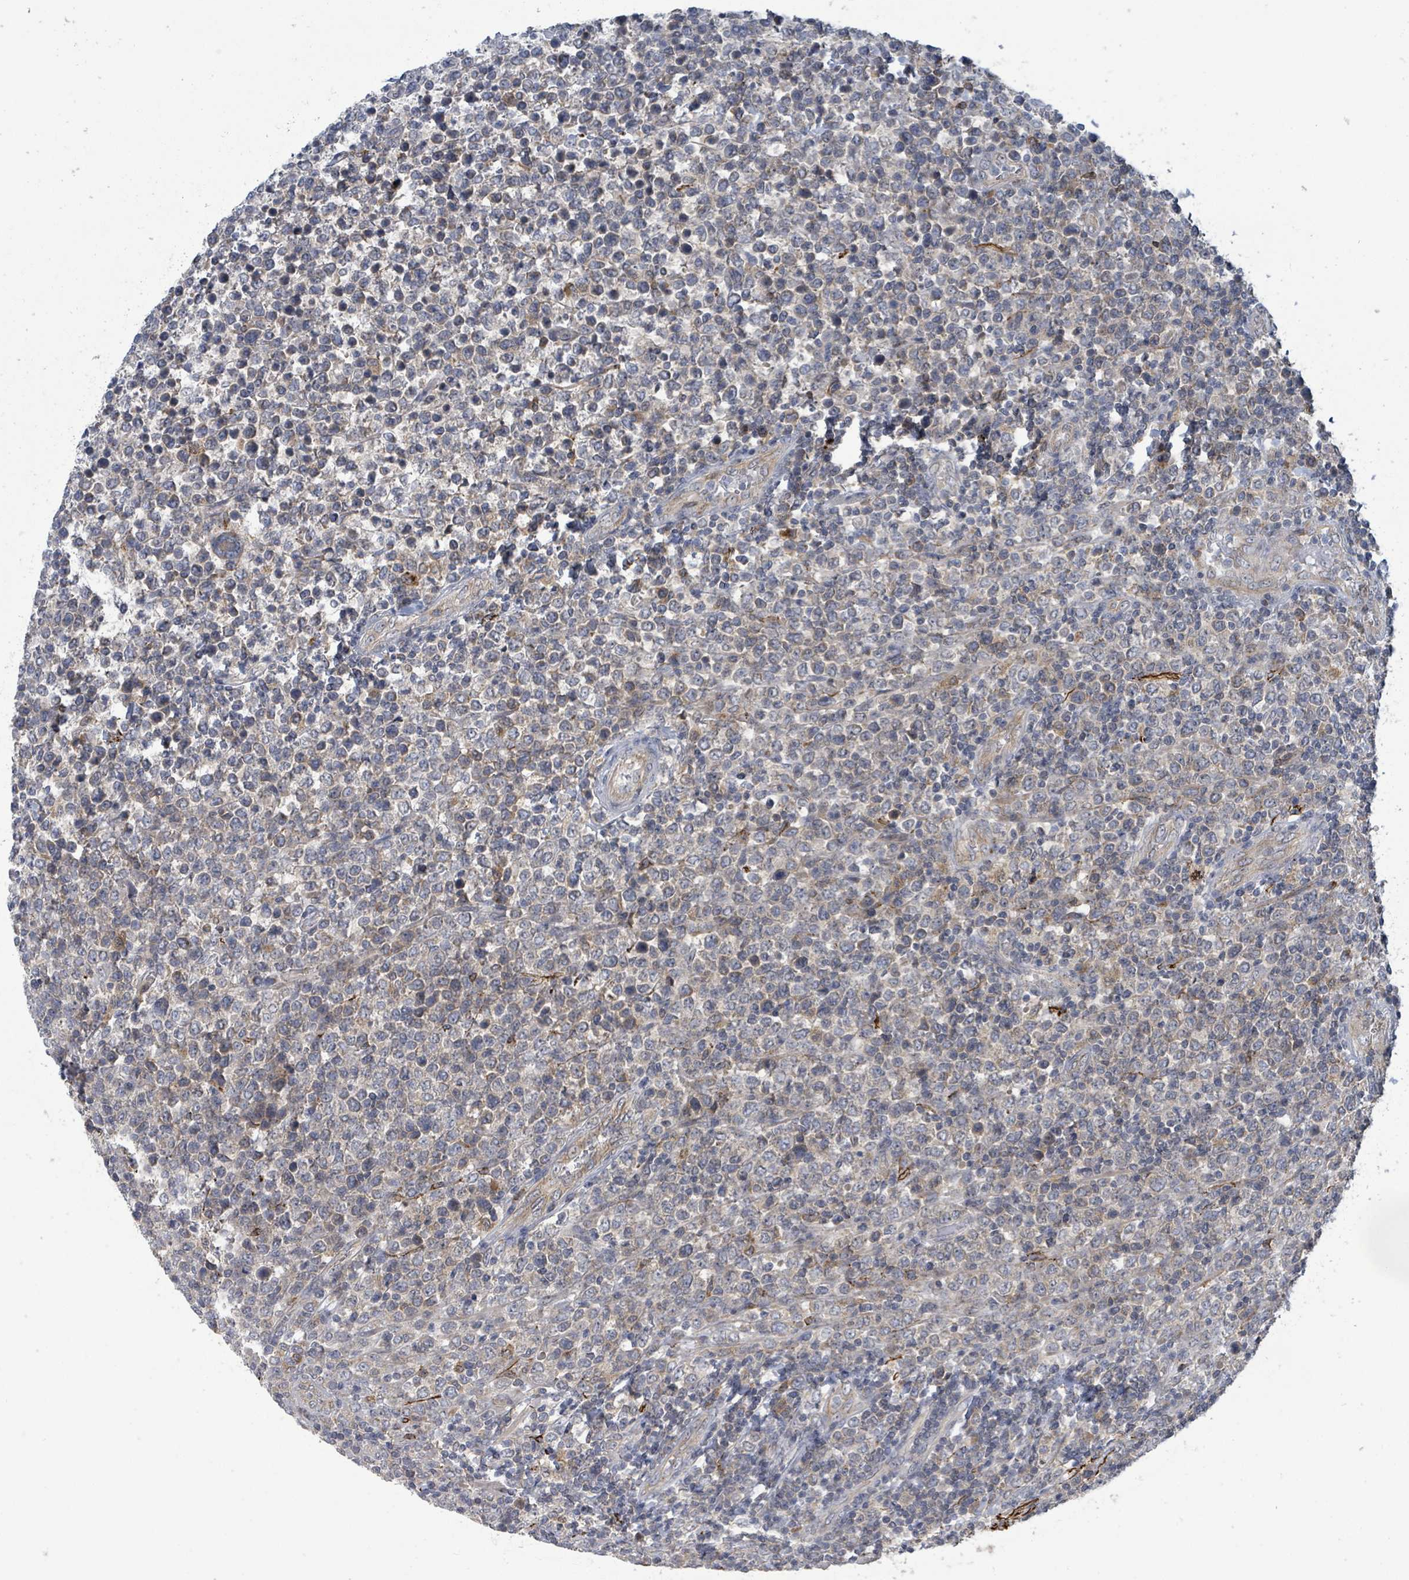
{"staining": {"intensity": "weak", "quantity": "25%-75%", "location": "cytoplasmic/membranous"}, "tissue": "lymphoma", "cell_type": "Tumor cells", "image_type": "cancer", "snomed": [{"axis": "morphology", "description": "Malignant lymphoma, non-Hodgkin's type, High grade"}, {"axis": "topography", "description": "Soft tissue"}], "caption": "Protein staining demonstrates weak cytoplasmic/membranous expression in approximately 25%-75% of tumor cells in lymphoma.", "gene": "CCDC121", "patient": {"sex": "female", "age": 56}}